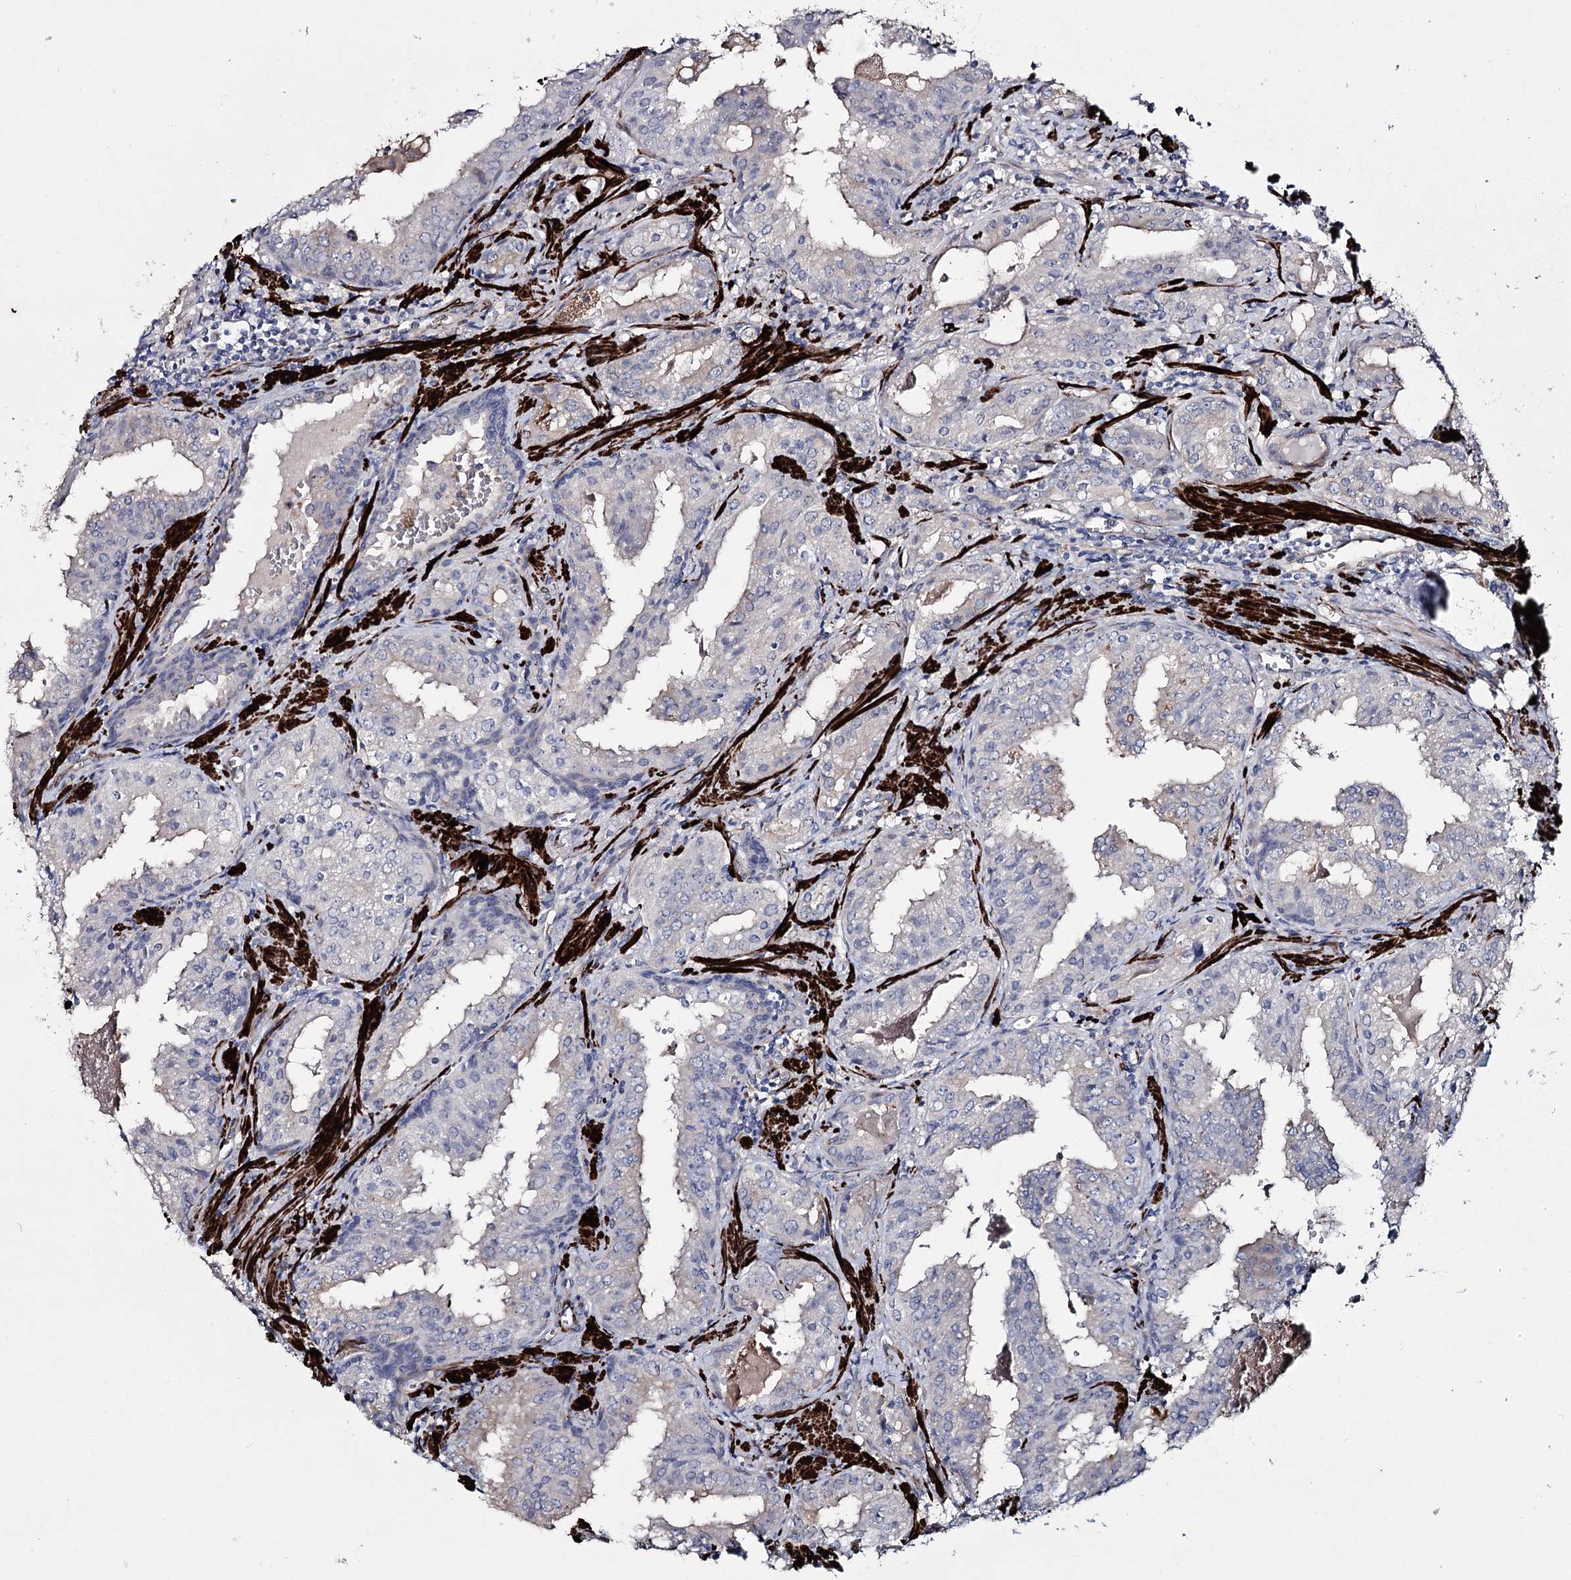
{"staining": {"intensity": "weak", "quantity": "<25%", "location": "cytoplasmic/membranous"}, "tissue": "prostate cancer", "cell_type": "Tumor cells", "image_type": "cancer", "snomed": [{"axis": "morphology", "description": "Adenocarcinoma, High grade"}, {"axis": "topography", "description": "Prostate"}], "caption": "Immunohistochemistry photomicrograph of human adenocarcinoma (high-grade) (prostate) stained for a protein (brown), which displays no staining in tumor cells.", "gene": "SUMF1", "patient": {"sex": "male", "age": 68}}